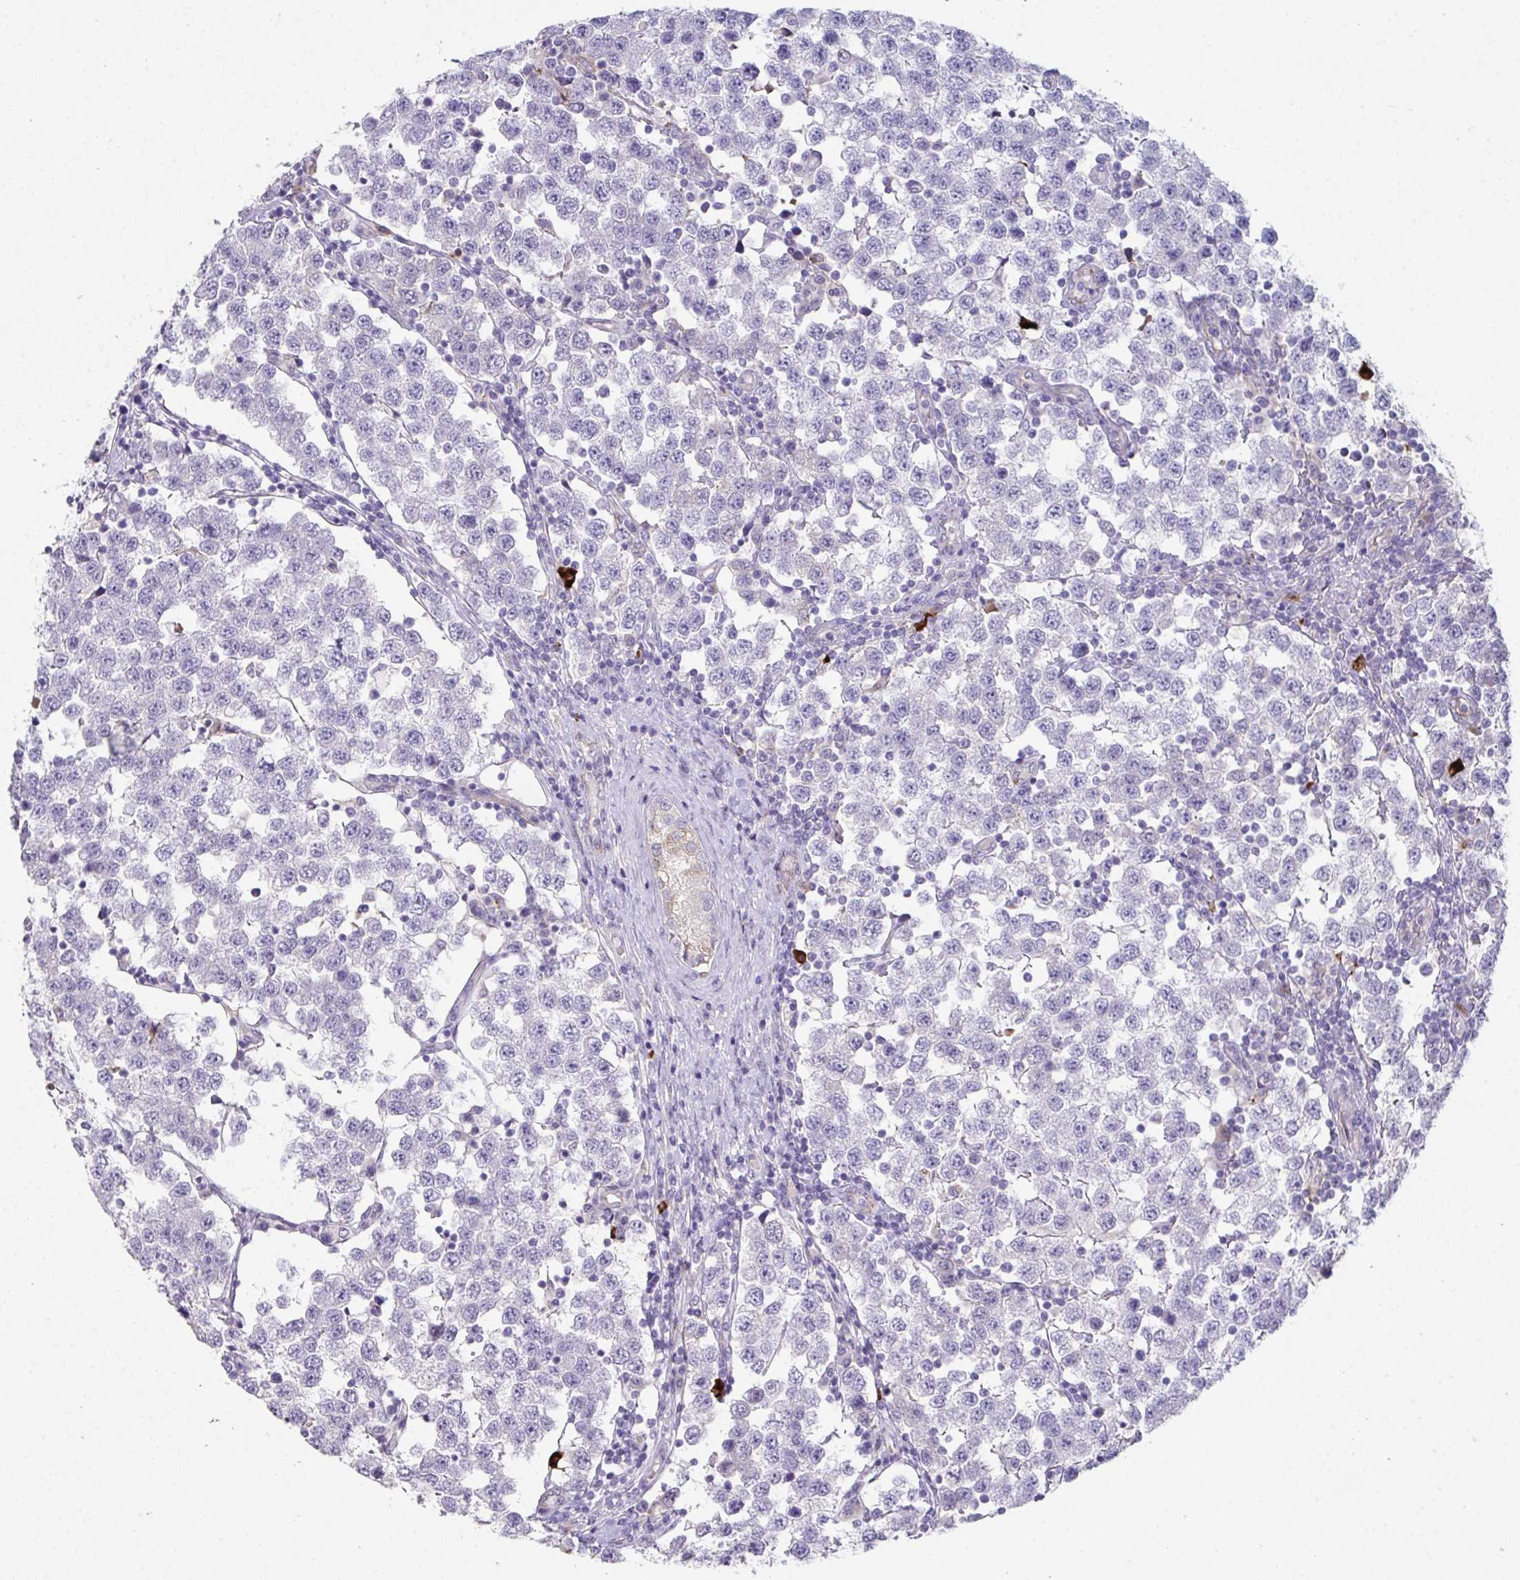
{"staining": {"intensity": "negative", "quantity": "none", "location": "none"}, "tissue": "testis cancer", "cell_type": "Tumor cells", "image_type": "cancer", "snomed": [{"axis": "morphology", "description": "Seminoma, NOS"}, {"axis": "topography", "description": "Testis"}], "caption": "This is a histopathology image of immunohistochemistry (IHC) staining of testis seminoma, which shows no expression in tumor cells.", "gene": "ADAM21", "patient": {"sex": "male", "age": 34}}